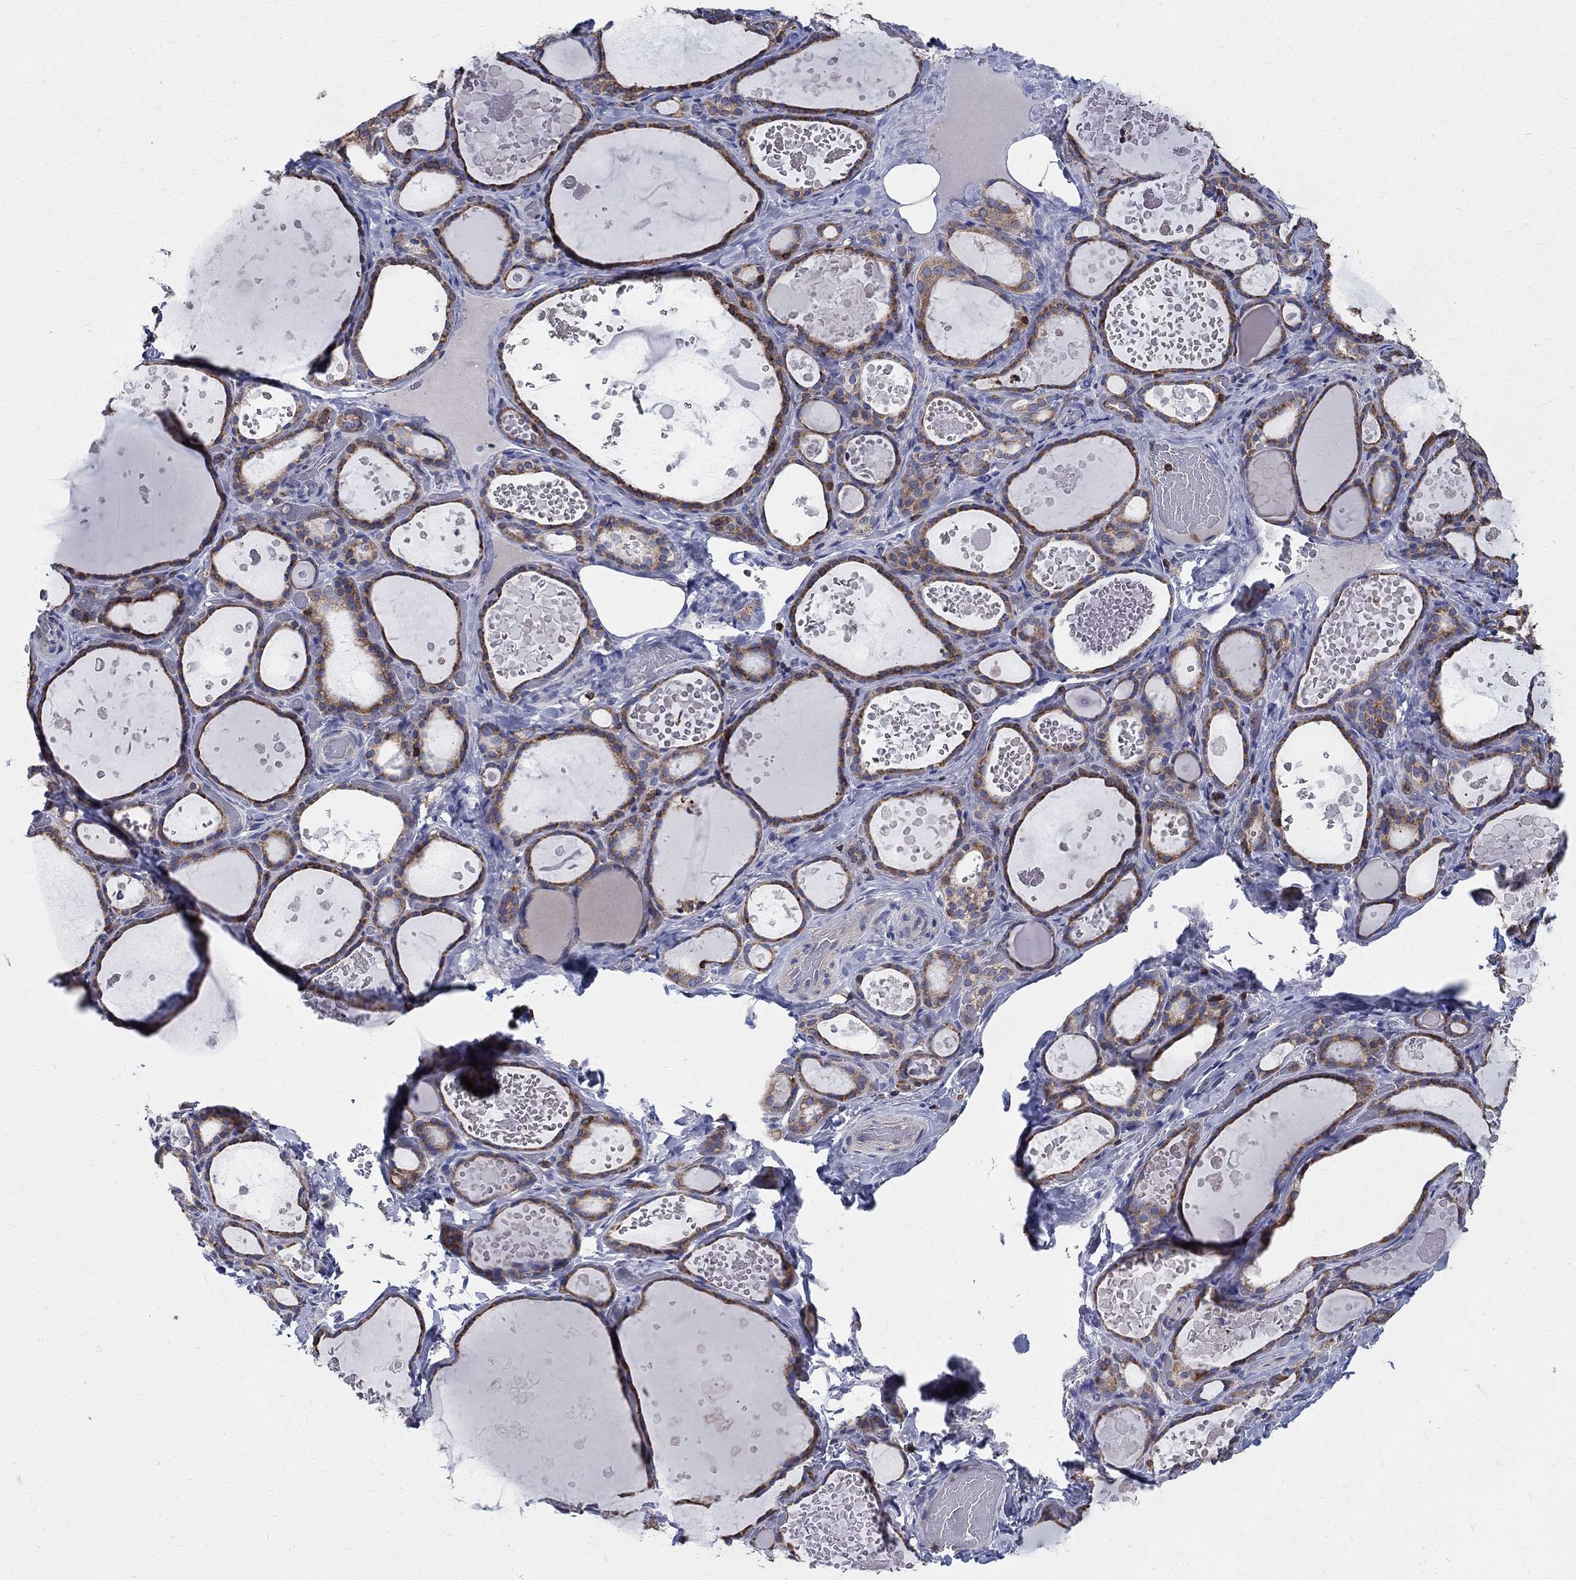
{"staining": {"intensity": "moderate", "quantity": ">75%", "location": "cytoplasmic/membranous"}, "tissue": "thyroid gland", "cell_type": "Glandular cells", "image_type": "normal", "snomed": [{"axis": "morphology", "description": "Normal tissue, NOS"}, {"axis": "topography", "description": "Thyroid gland"}], "caption": "A medium amount of moderate cytoplasmic/membranous expression is appreciated in about >75% of glandular cells in normal thyroid gland.", "gene": "AGAP2", "patient": {"sex": "female", "age": 56}}